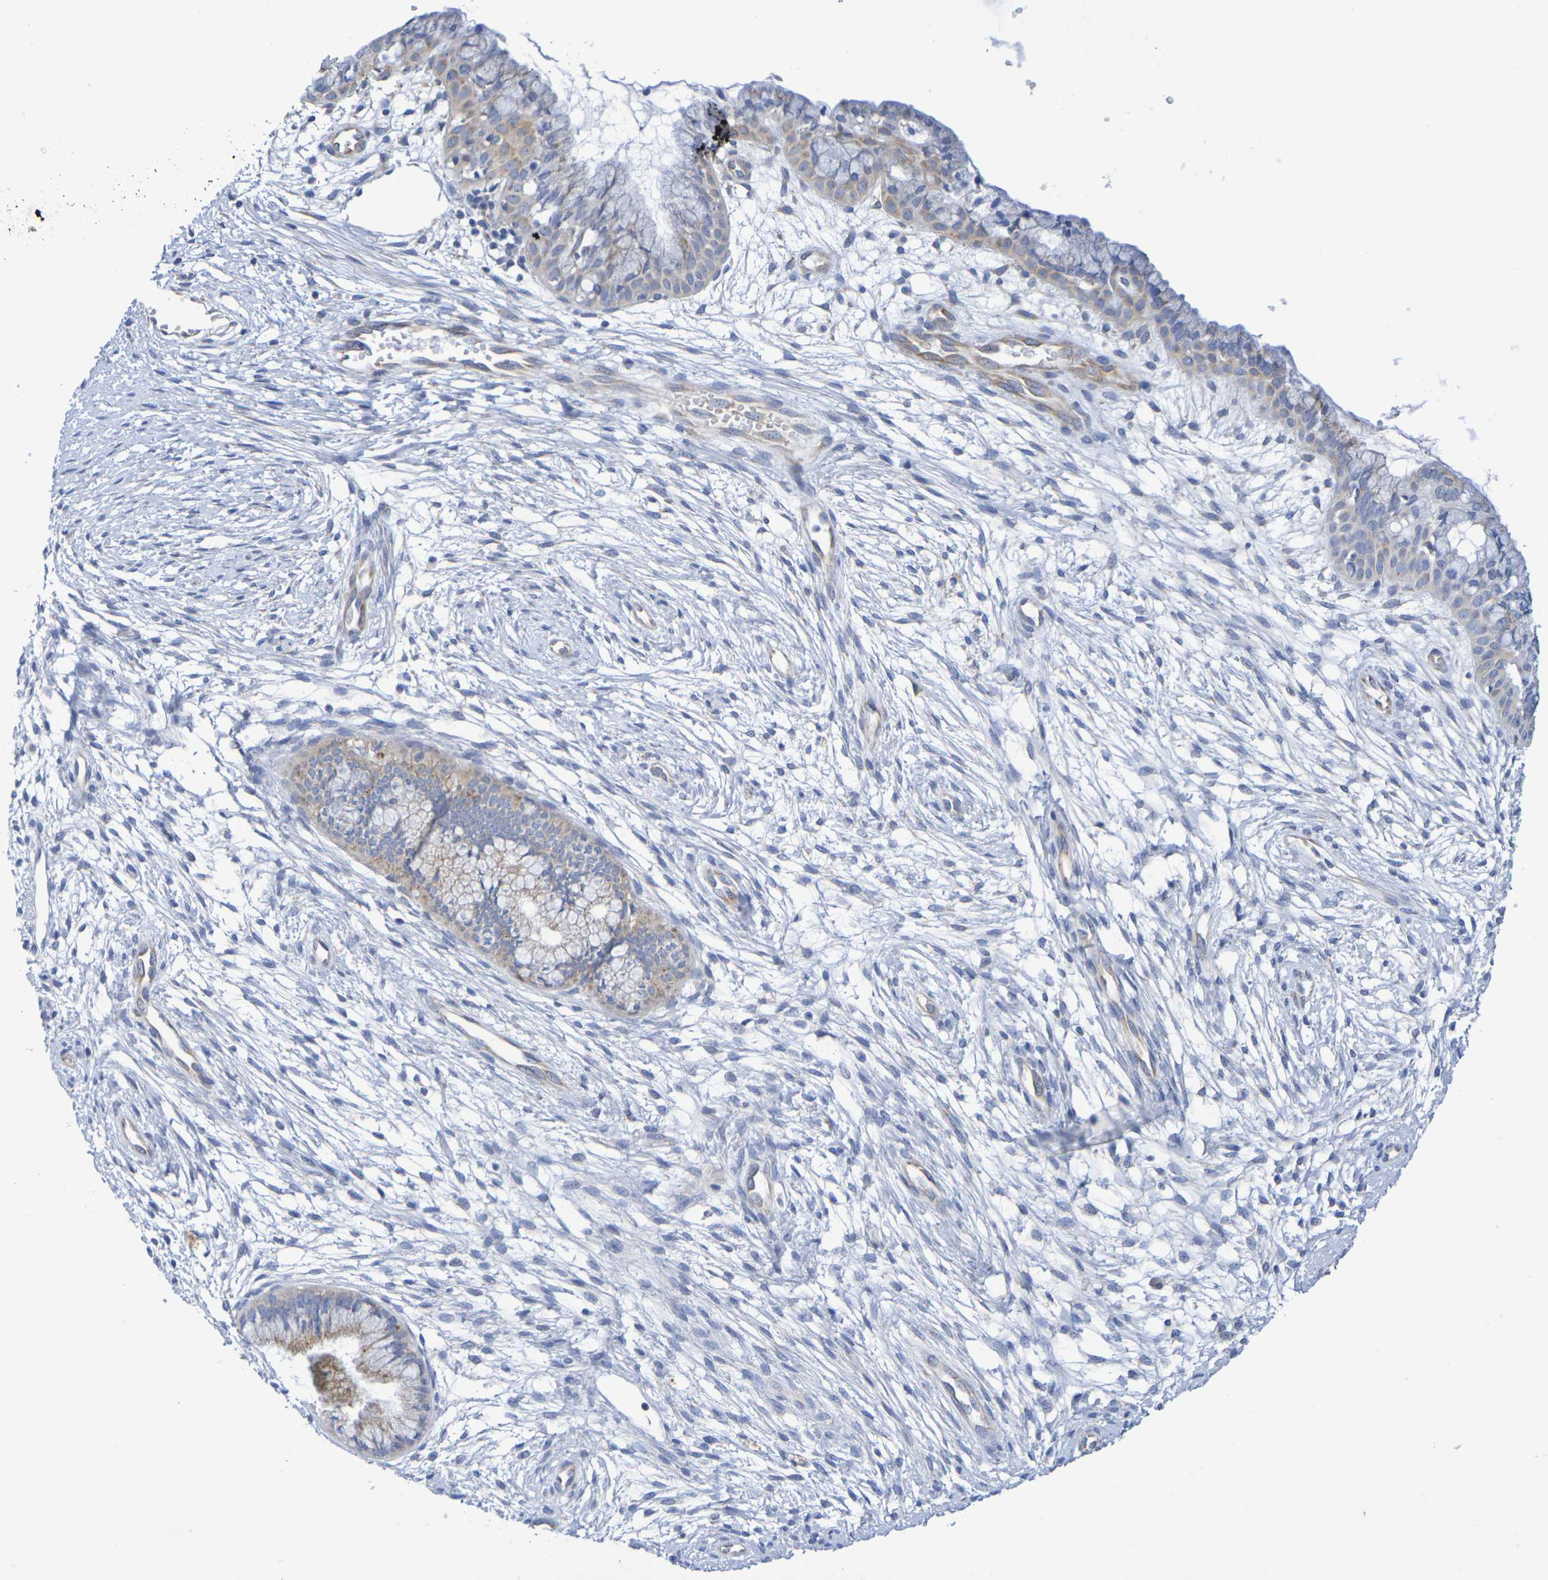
{"staining": {"intensity": "weak", "quantity": "25%-75%", "location": "cytoplasmic/membranous"}, "tissue": "cervix", "cell_type": "Glandular cells", "image_type": "normal", "snomed": [{"axis": "morphology", "description": "Normal tissue, NOS"}, {"axis": "topography", "description": "Cervix"}], "caption": "A micrograph of human cervix stained for a protein displays weak cytoplasmic/membranous brown staining in glandular cells. (DAB (3,3'-diaminobenzidine) = brown stain, brightfield microscopy at high magnification).", "gene": "TMCC3", "patient": {"sex": "female", "age": 39}}